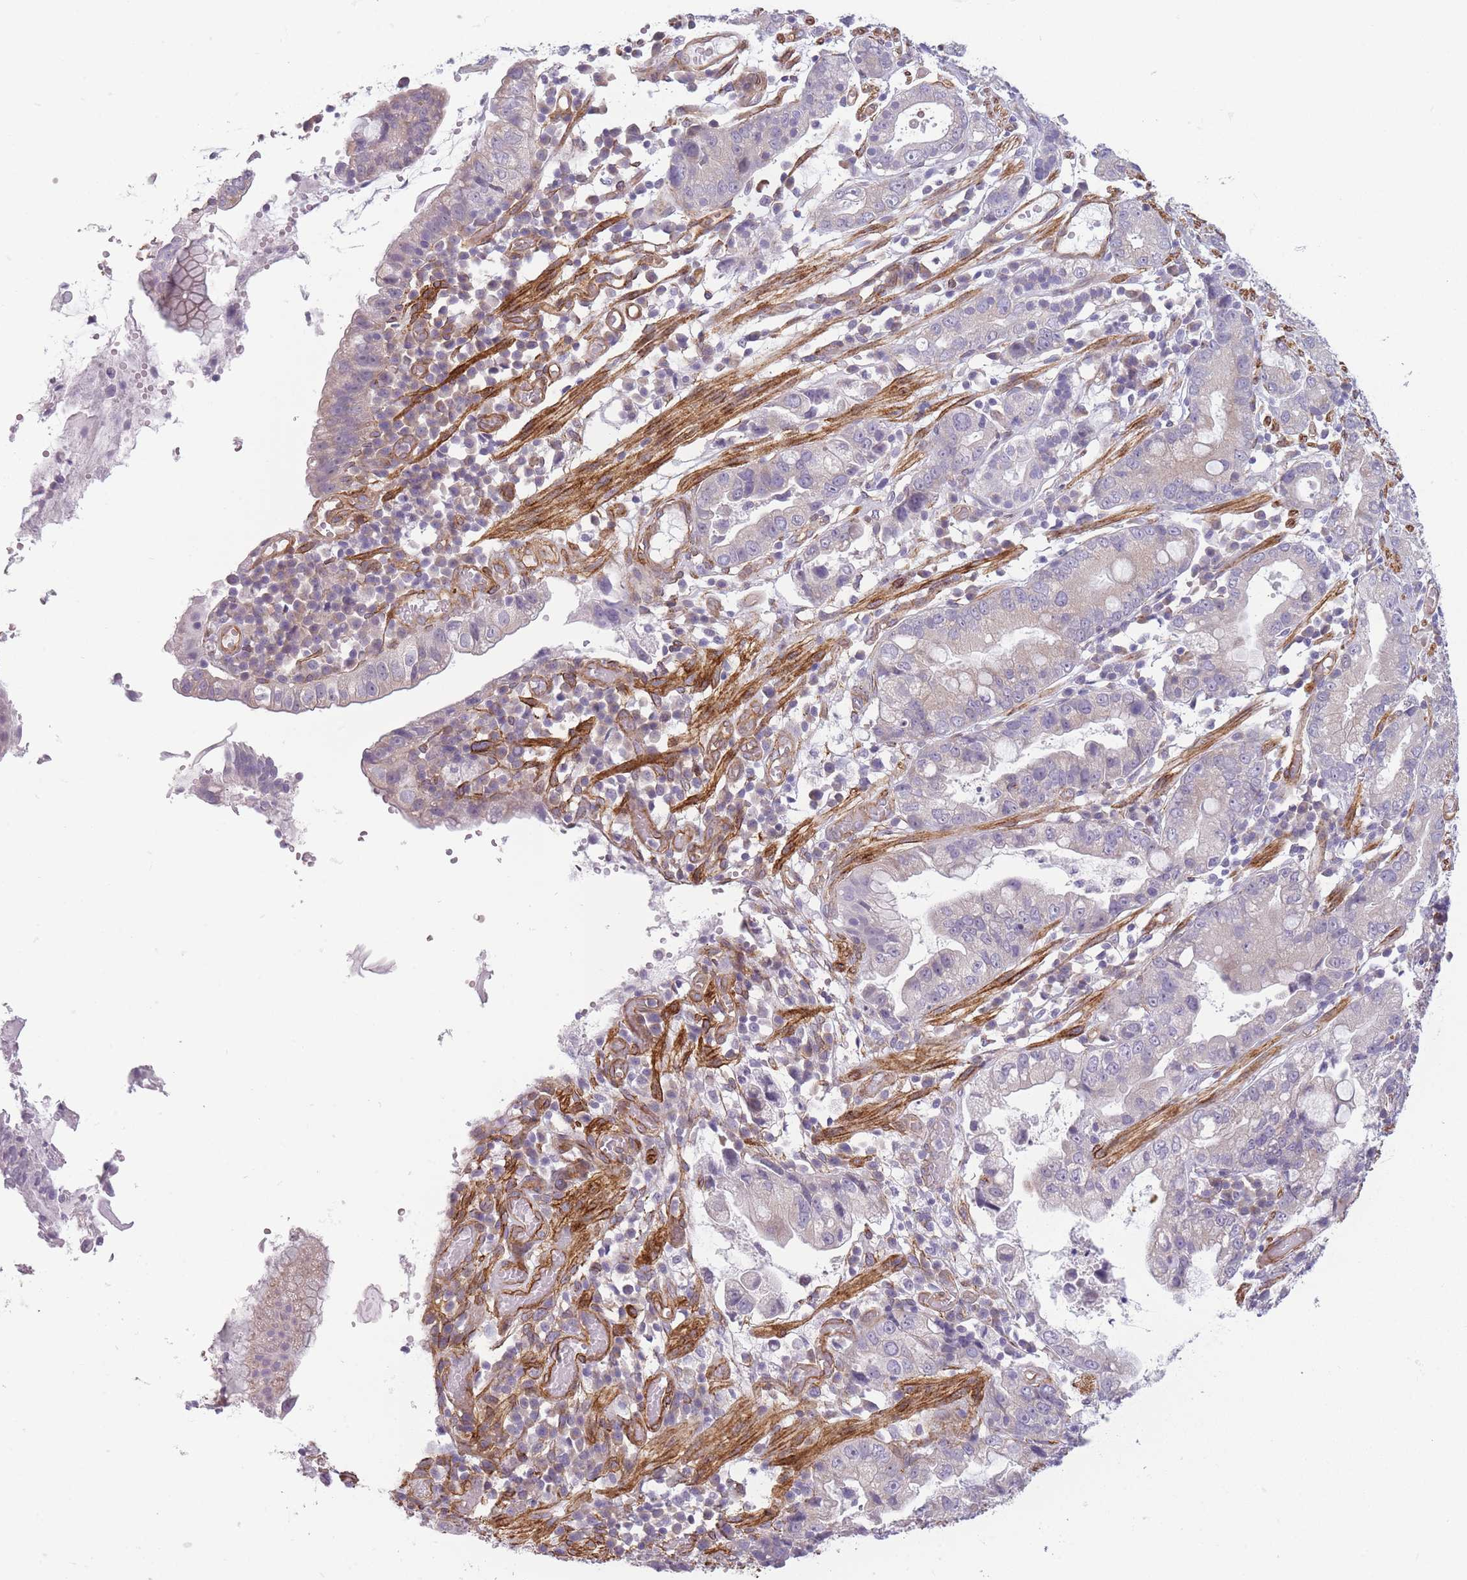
{"staining": {"intensity": "negative", "quantity": "none", "location": "none"}, "tissue": "stomach cancer", "cell_type": "Tumor cells", "image_type": "cancer", "snomed": [{"axis": "morphology", "description": "Adenocarcinoma, NOS"}, {"axis": "topography", "description": "Stomach"}], "caption": "Immunohistochemical staining of human stomach adenocarcinoma reveals no significant staining in tumor cells.", "gene": "OR6B3", "patient": {"sex": "male", "age": 55}}